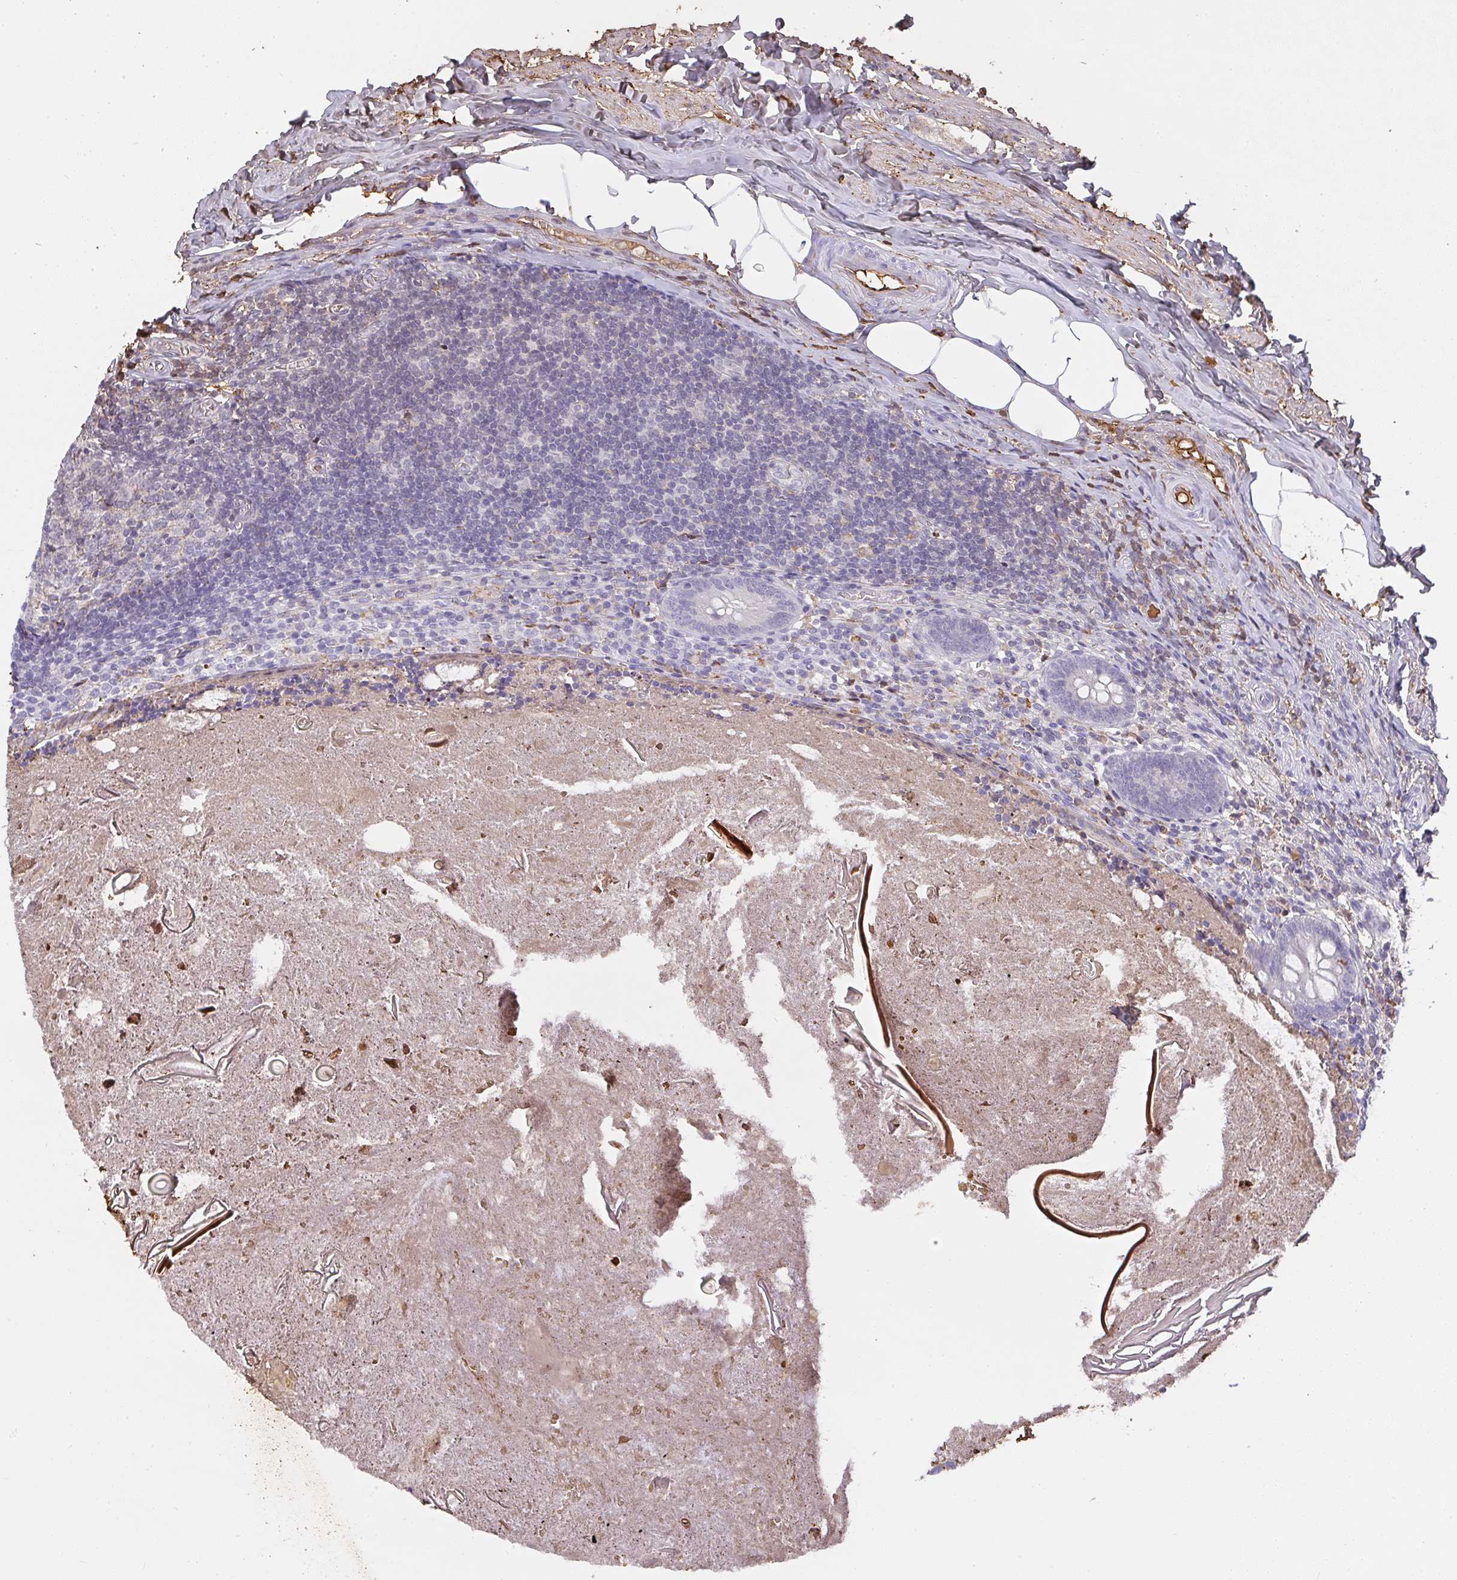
{"staining": {"intensity": "moderate", "quantity": "<25%", "location": "cytoplasmic/membranous"}, "tissue": "appendix", "cell_type": "Glandular cells", "image_type": "normal", "snomed": [{"axis": "morphology", "description": "Normal tissue, NOS"}, {"axis": "topography", "description": "Appendix"}], "caption": "Immunohistochemistry (IHC) of unremarkable human appendix exhibits low levels of moderate cytoplasmic/membranous expression in about <25% of glandular cells.", "gene": "SMYD5", "patient": {"sex": "female", "age": 17}}